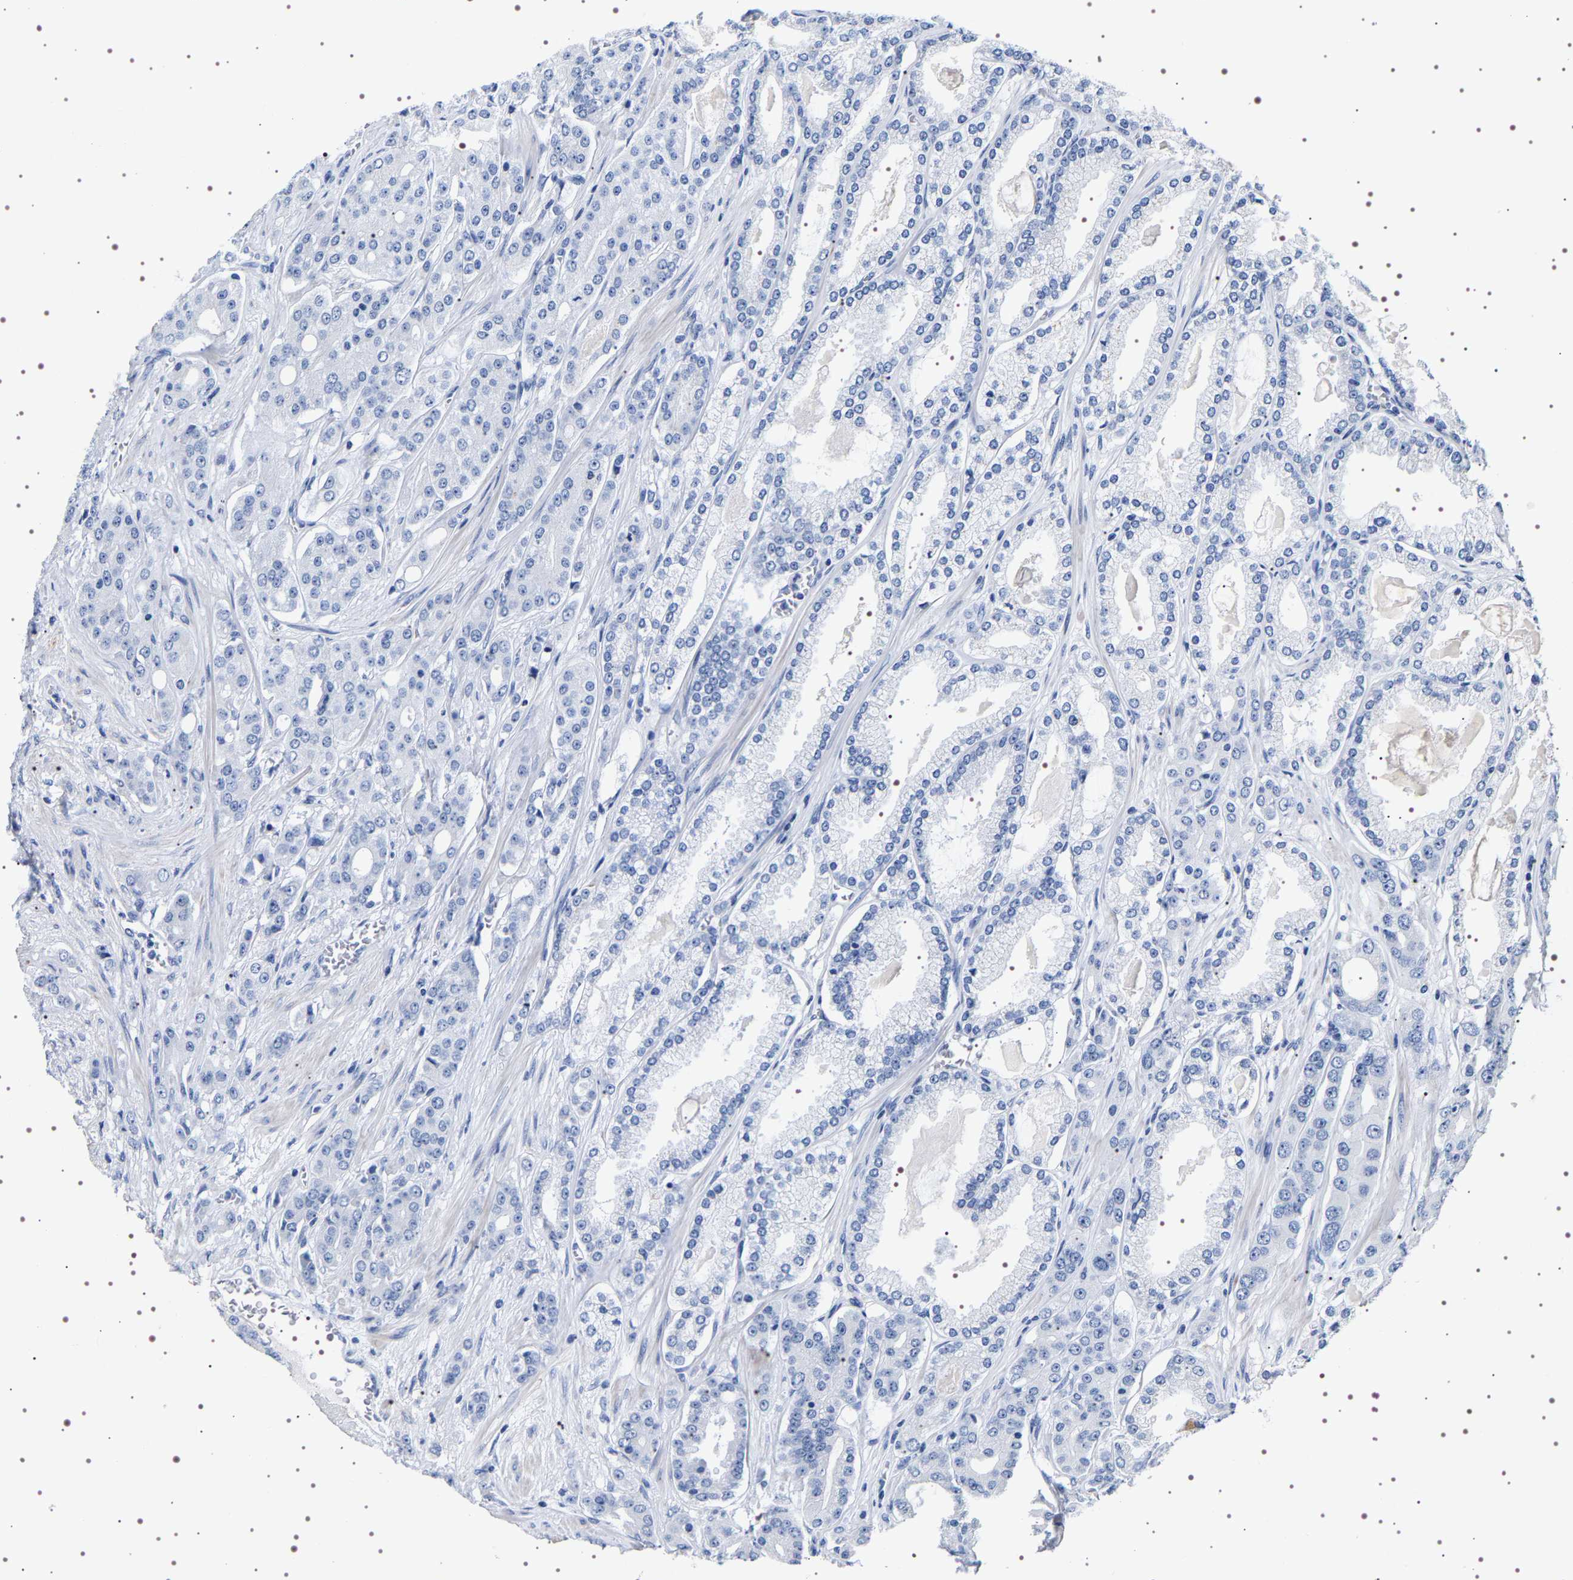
{"staining": {"intensity": "negative", "quantity": "none", "location": "none"}, "tissue": "prostate cancer", "cell_type": "Tumor cells", "image_type": "cancer", "snomed": [{"axis": "morphology", "description": "Adenocarcinoma, High grade"}, {"axis": "topography", "description": "Prostate"}], "caption": "Immunohistochemical staining of prostate cancer reveals no significant positivity in tumor cells.", "gene": "UBQLN3", "patient": {"sex": "male", "age": 71}}